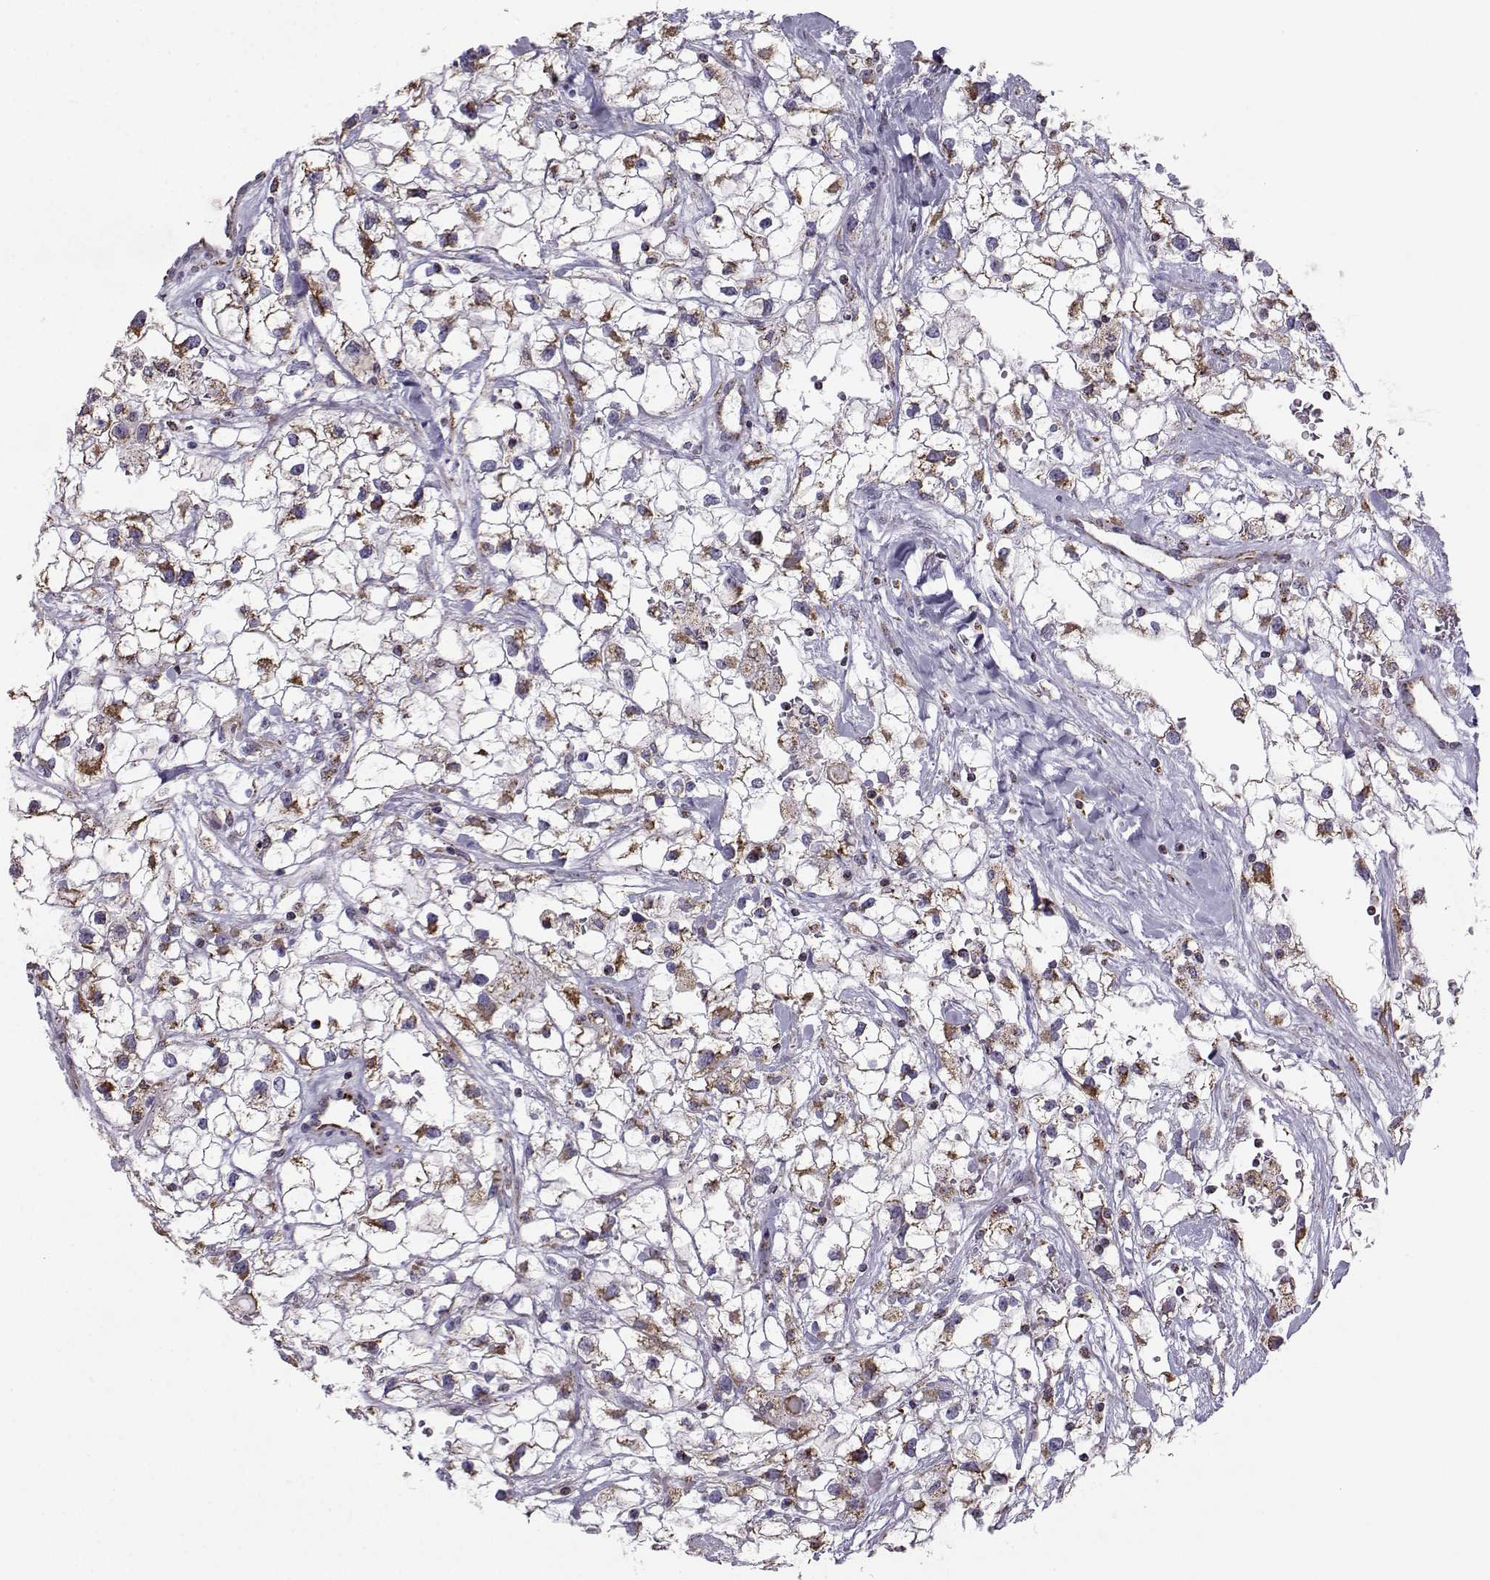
{"staining": {"intensity": "moderate", "quantity": "<25%", "location": "cytoplasmic/membranous"}, "tissue": "renal cancer", "cell_type": "Tumor cells", "image_type": "cancer", "snomed": [{"axis": "morphology", "description": "Adenocarcinoma, NOS"}, {"axis": "topography", "description": "Kidney"}], "caption": "Adenocarcinoma (renal) stained with a protein marker reveals moderate staining in tumor cells.", "gene": "NECAB3", "patient": {"sex": "male", "age": 59}}